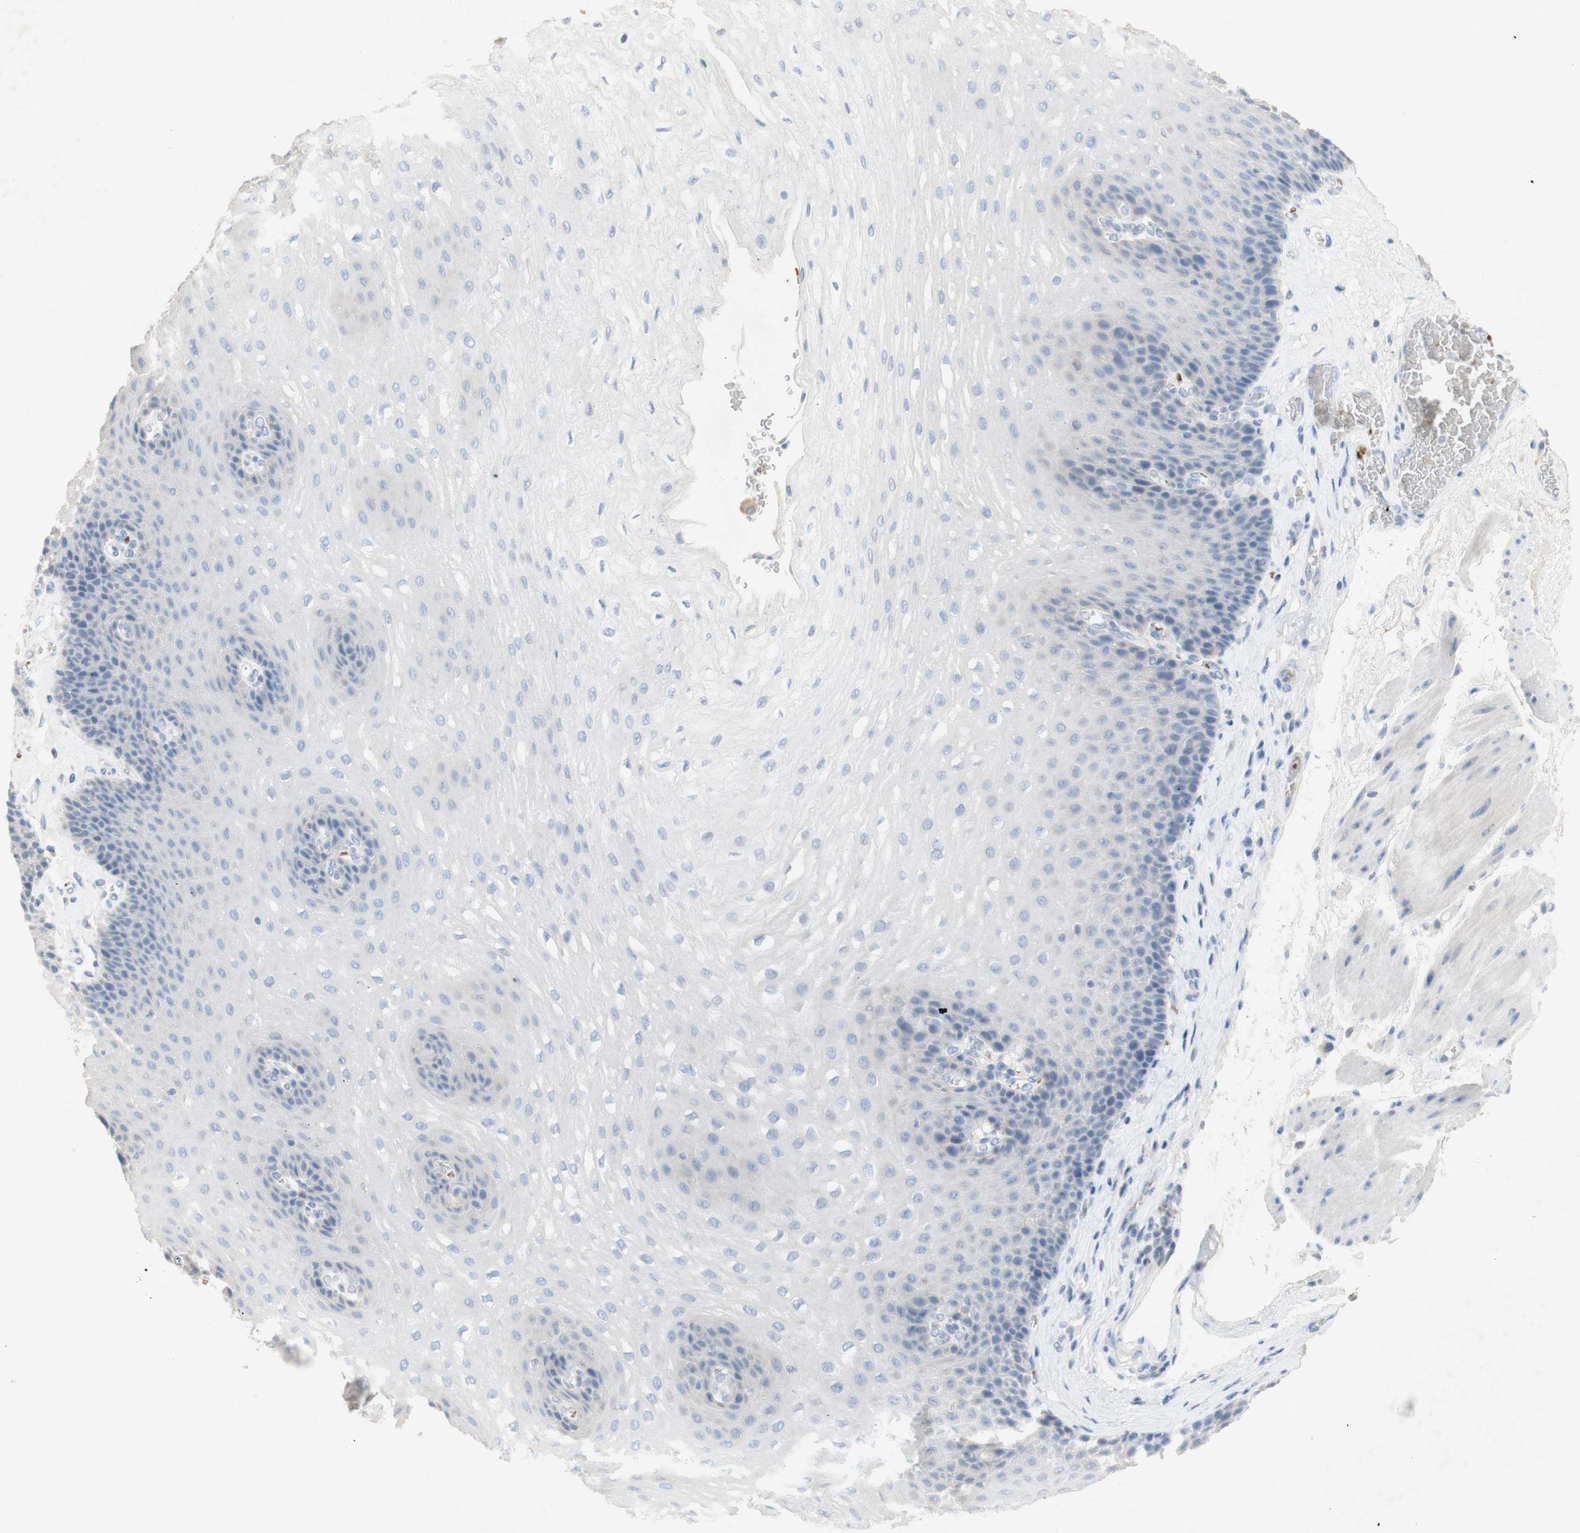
{"staining": {"intensity": "negative", "quantity": "none", "location": "none"}, "tissue": "esophagus", "cell_type": "Squamous epithelial cells", "image_type": "normal", "snomed": [{"axis": "morphology", "description": "Normal tissue, NOS"}, {"axis": "topography", "description": "Esophagus"}], "caption": "This is an immunohistochemistry image of unremarkable human esophagus. There is no expression in squamous epithelial cells.", "gene": "EPO", "patient": {"sex": "female", "age": 72}}